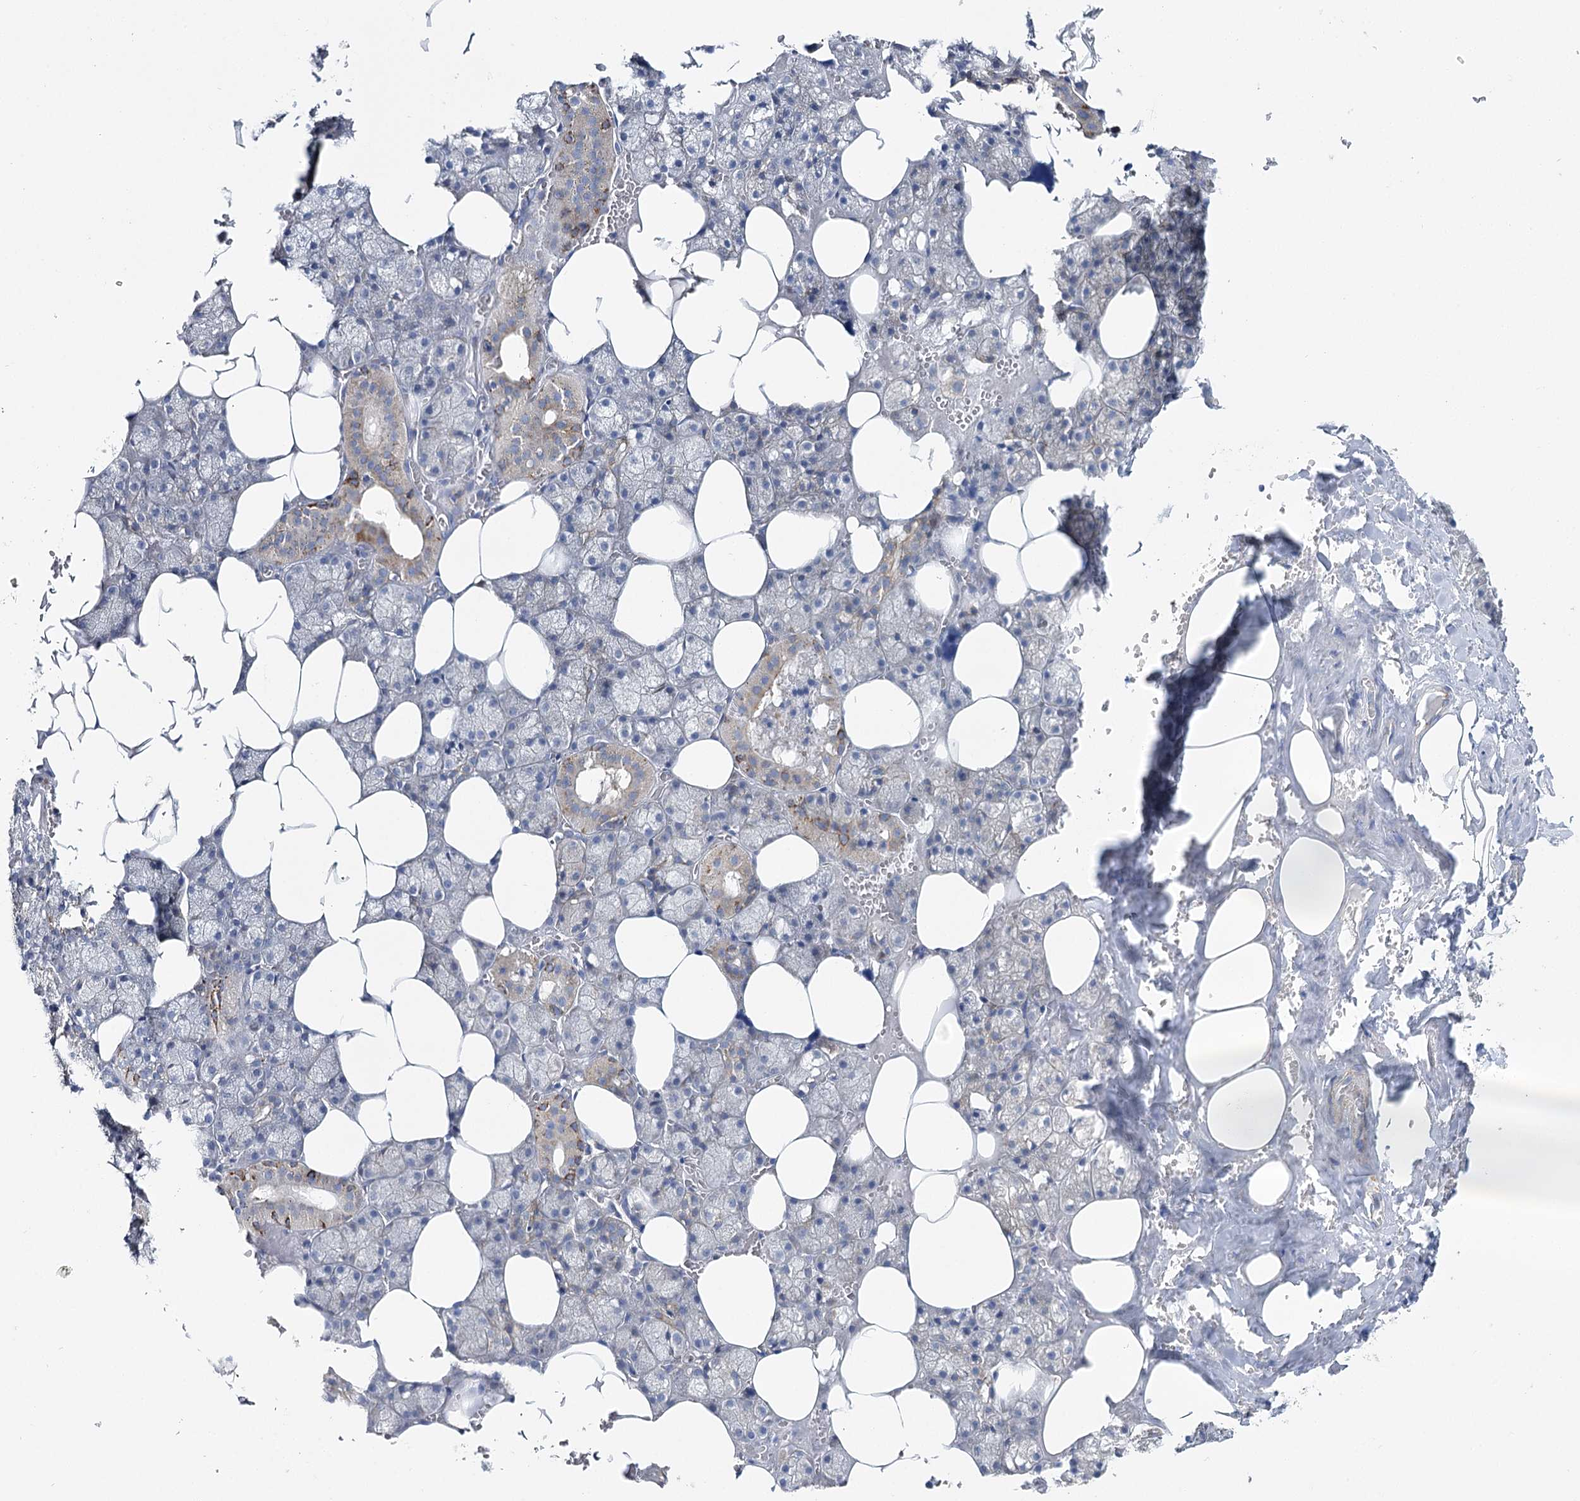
{"staining": {"intensity": "moderate", "quantity": "<25%", "location": "cytoplasmic/membranous"}, "tissue": "salivary gland", "cell_type": "Glandular cells", "image_type": "normal", "snomed": [{"axis": "morphology", "description": "Normal tissue, NOS"}, {"axis": "topography", "description": "Salivary gland"}], "caption": "A micrograph of human salivary gland stained for a protein displays moderate cytoplasmic/membranous brown staining in glandular cells.", "gene": "THUMPD3", "patient": {"sex": "male", "age": 62}}